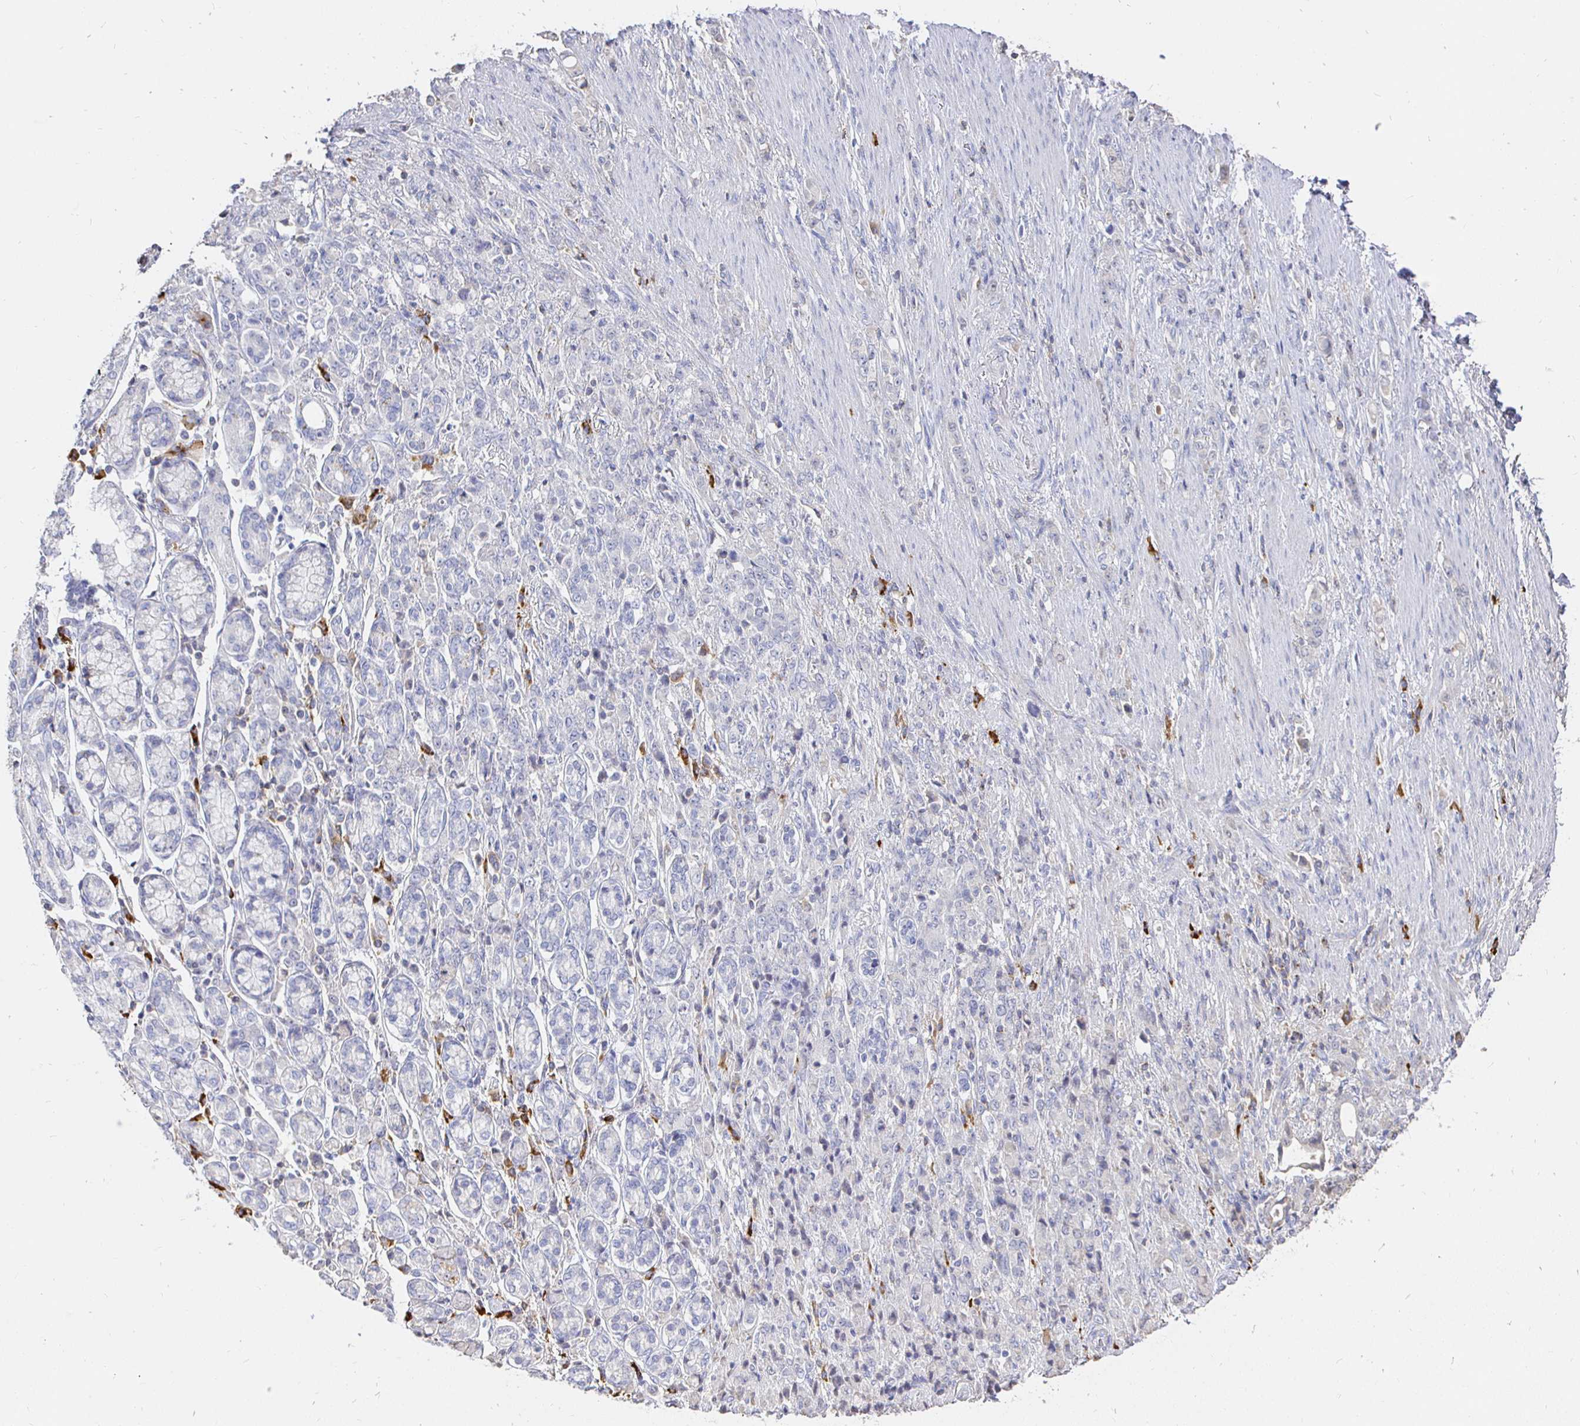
{"staining": {"intensity": "negative", "quantity": "none", "location": "none"}, "tissue": "stomach cancer", "cell_type": "Tumor cells", "image_type": "cancer", "snomed": [{"axis": "morphology", "description": "Adenocarcinoma, NOS"}, {"axis": "topography", "description": "Stomach"}], "caption": "This is a micrograph of IHC staining of adenocarcinoma (stomach), which shows no staining in tumor cells.", "gene": "CXCR3", "patient": {"sex": "female", "age": 79}}